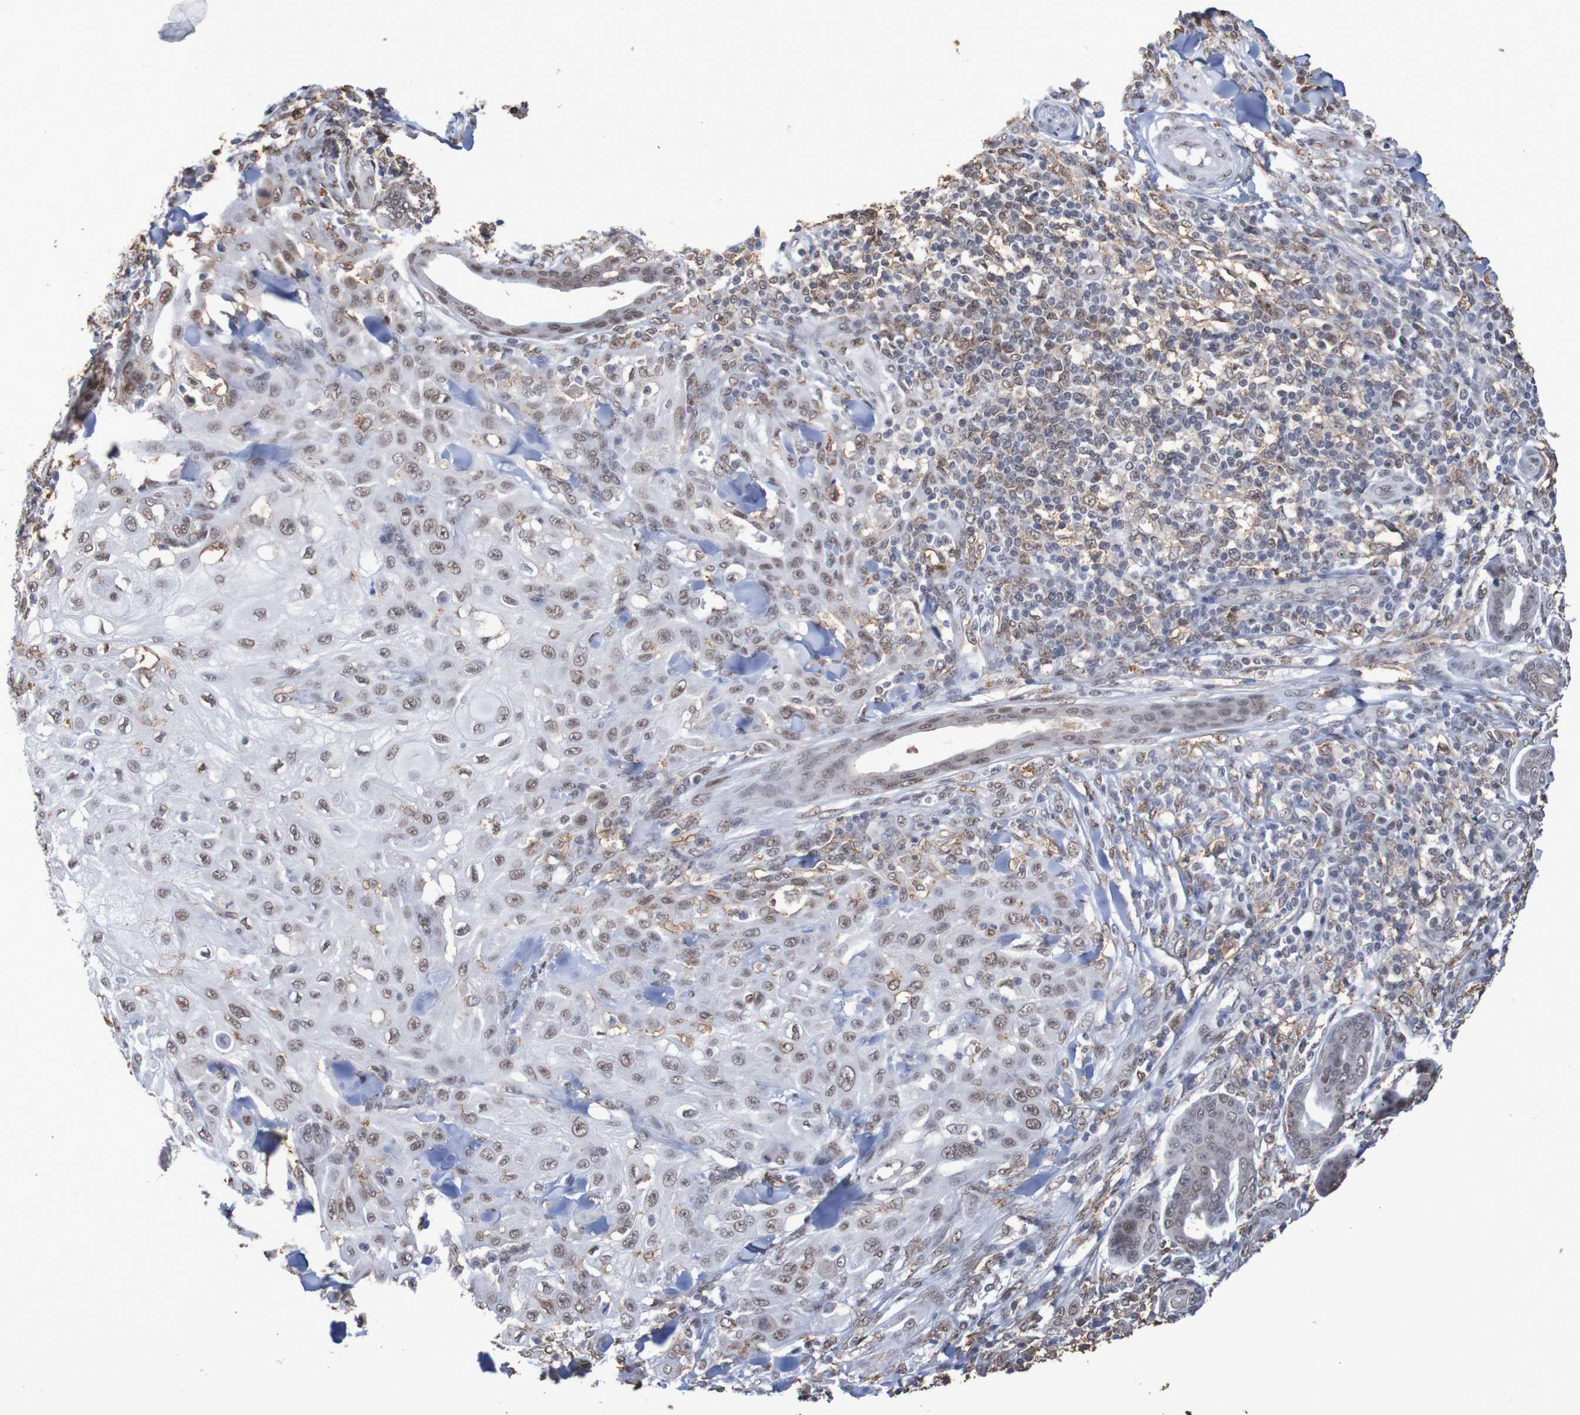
{"staining": {"intensity": "moderate", "quantity": ">75%", "location": "nuclear"}, "tissue": "skin cancer", "cell_type": "Tumor cells", "image_type": "cancer", "snomed": [{"axis": "morphology", "description": "Squamous cell carcinoma, NOS"}, {"axis": "topography", "description": "Skin"}], "caption": "Immunohistochemical staining of squamous cell carcinoma (skin) shows moderate nuclear protein positivity in about >75% of tumor cells.", "gene": "MRTFB", "patient": {"sex": "male", "age": 24}}